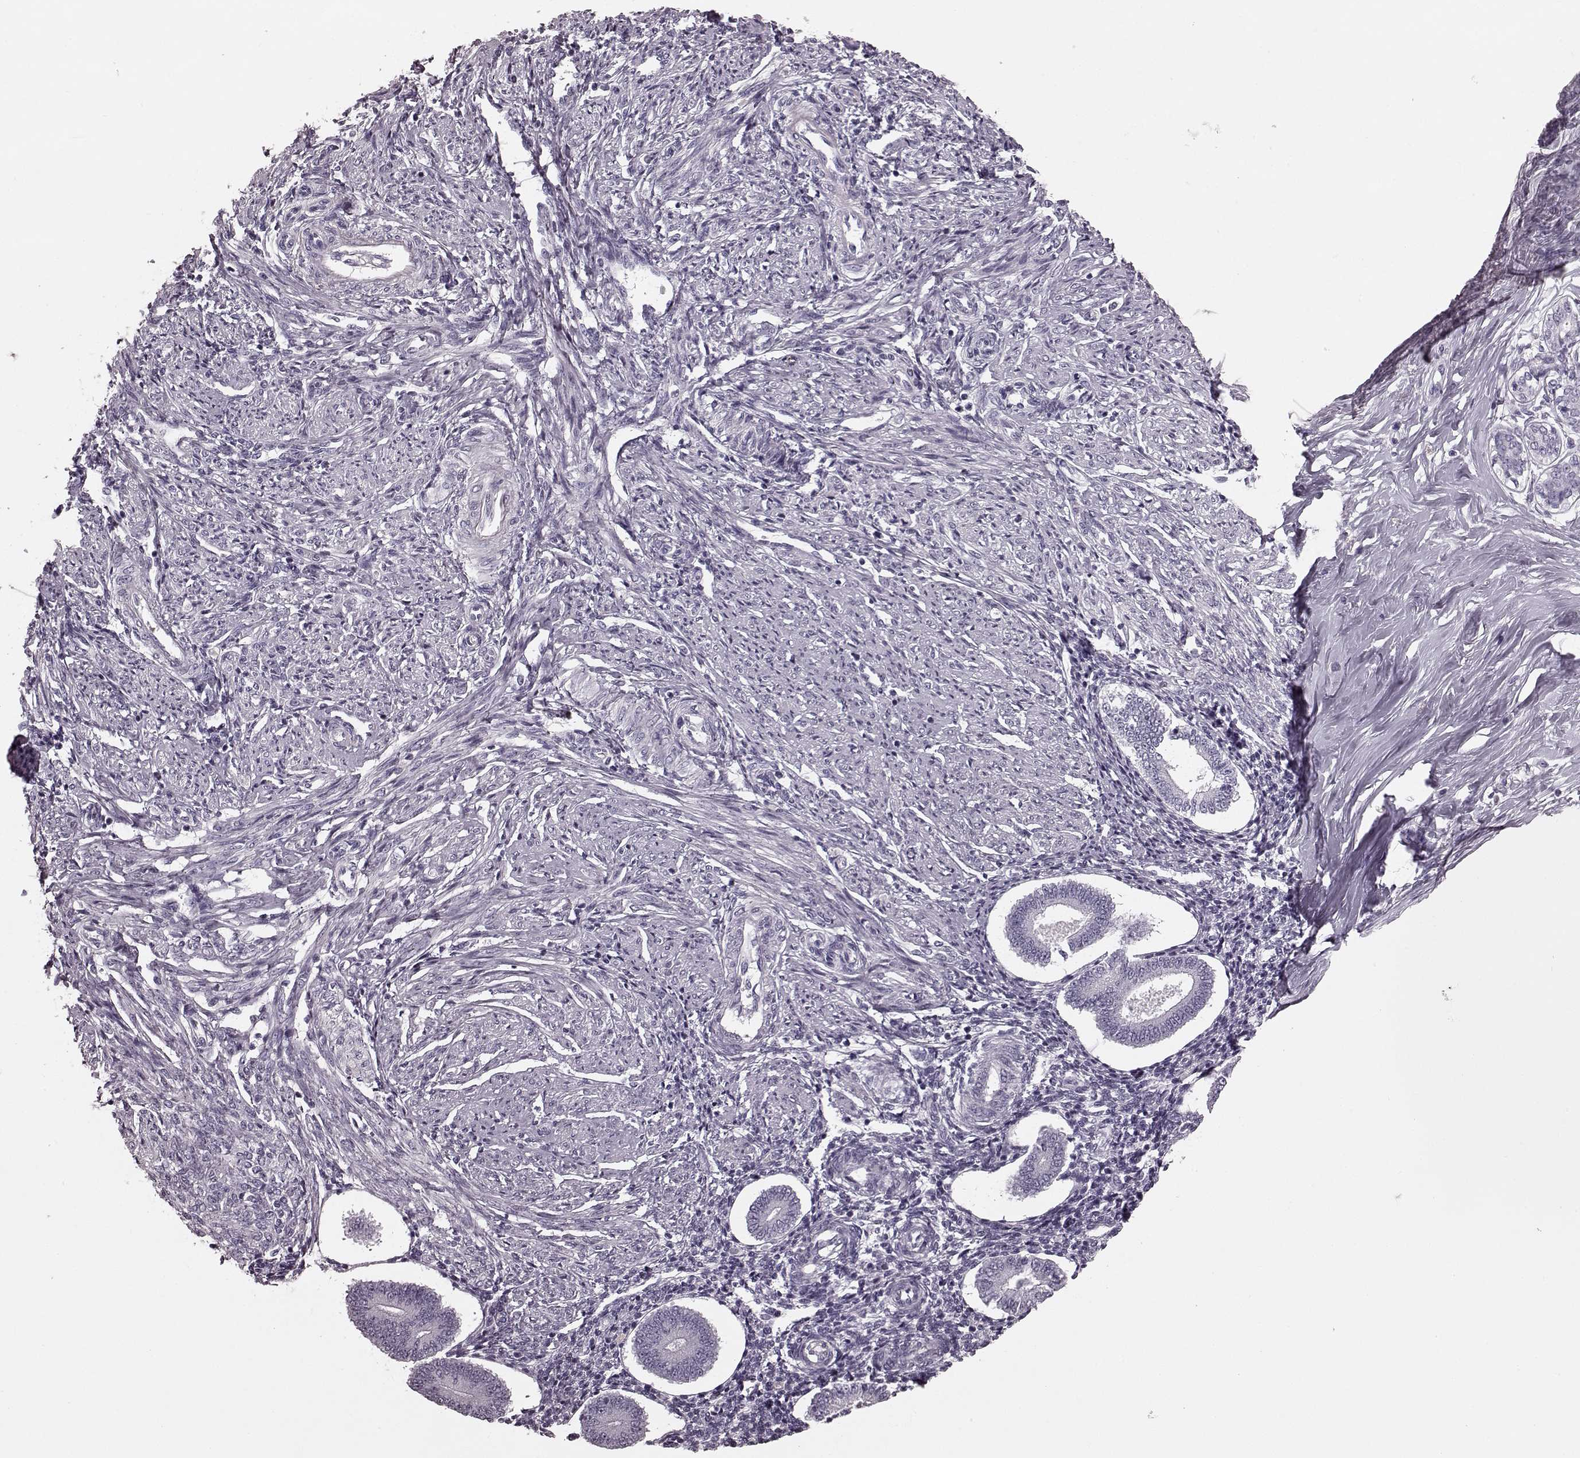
{"staining": {"intensity": "negative", "quantity": "none", "location": "none"}, "tissue": "endometrium", "cell_type": "Cells in endometrial stroma", "image_type": "normal", "snomed": [{"axis": "morphology", "description": "Normal tissue, NOS"}, {"axis": "topography", "description": "Endometrium"}], "caption": "Cells in endometrial stroma show no significant protein expression in normal endometrium.", "gene": "TRPM1", "patient": {"sex": "female", "age": 40}}